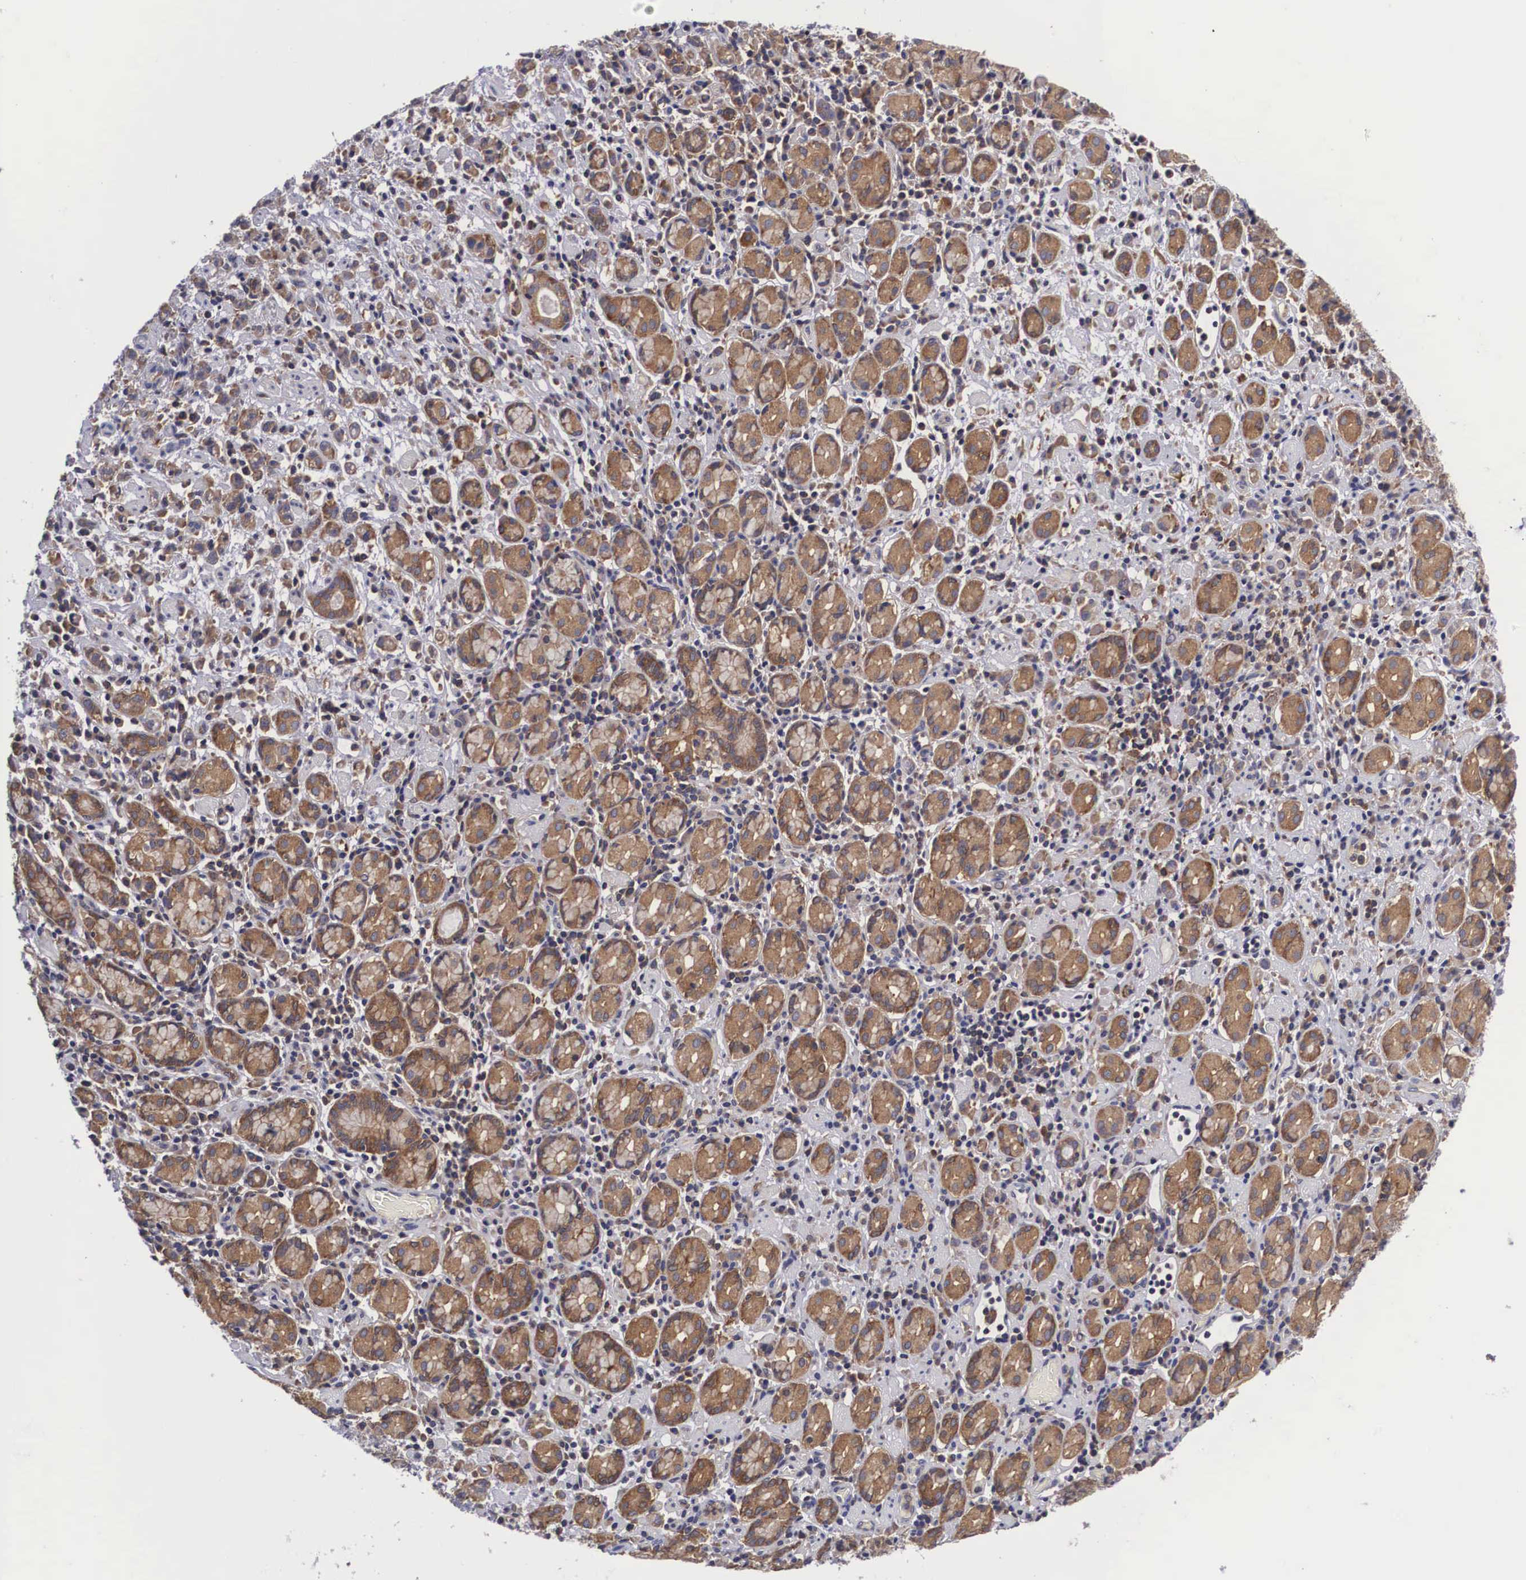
{"staining": {"intensity": "moderate", "quantity": ">75%", "location": "cytoplasmic/membranous"}, "tissue": "stomach cancer", "cell_type": "Tumor cells", "image_type": "cancer", "snomed": [{"axis": "morphology", "description": "Adenocarcinoma, NOS"}, {"axis": "topography", "description": "Stomach, lower"}], "caption": "Moderate cytoplasmic/membranous positivity for a protein is seen in approximately >75% of tumor cells of adenocarcinoma (stomach) using immunohistochemistry (IHC).", "gene": "GRIPAP1", "patient": {"sex": "male", "age": 88}}